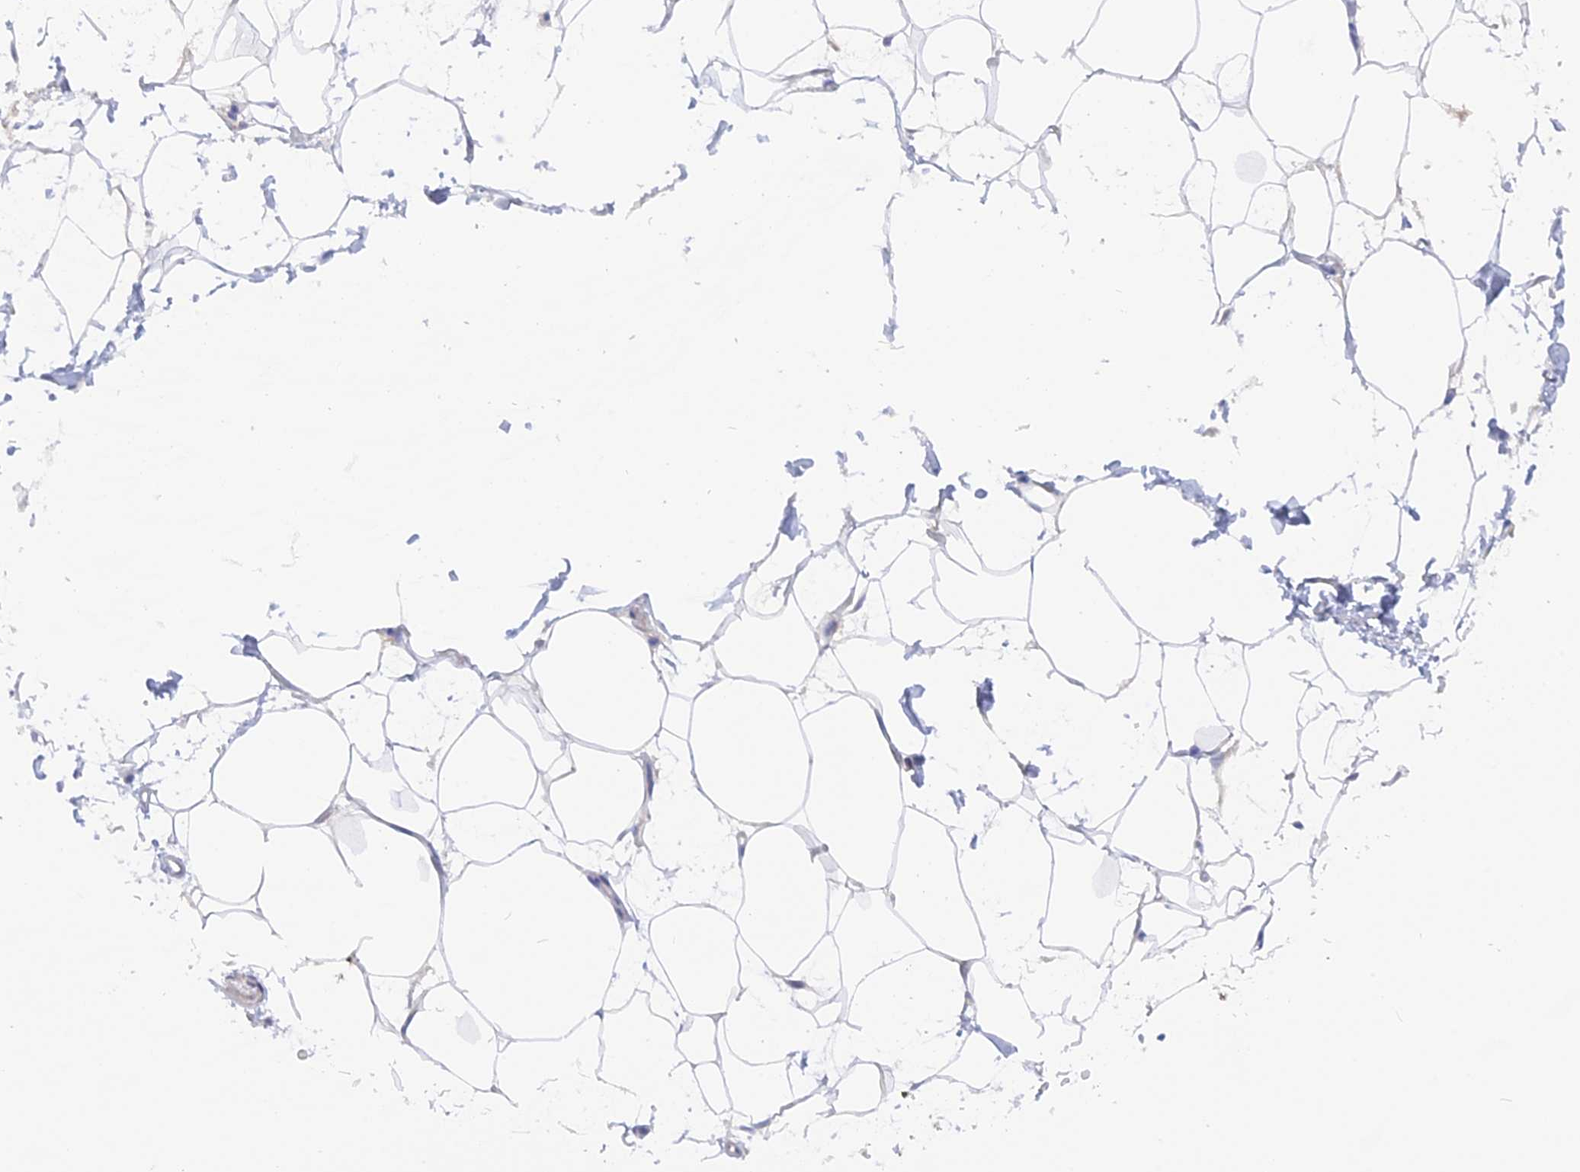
{"staining": {"intensity": "negative", "quantity": "none", "location": "none"}, "tissue": "adipose tissue", "cell_type": "Adipocytes", "image_type": "normal", "snomed": [{"axis": "morphology", "description": "Normal tissue, NOS"}, {"axis": "morphology", "description": "Adenocarcinoma, NOS"}, {"axis": "topography", "description": "Rectum"}, {"axis": "topography", "description": "Vagina"}, {"axis": "topography", "description": "Peripheral nerve tissue"}], "caption": "This photomicrograph is of normal adipose tissue stained with immunohistochemistry (IHC) to label a protein in brown with the nuclei are counter-stained blue. There is no staining in adipocytes.", "gene": "DACT3", "patient": {"sex": "female", "age": 71}}